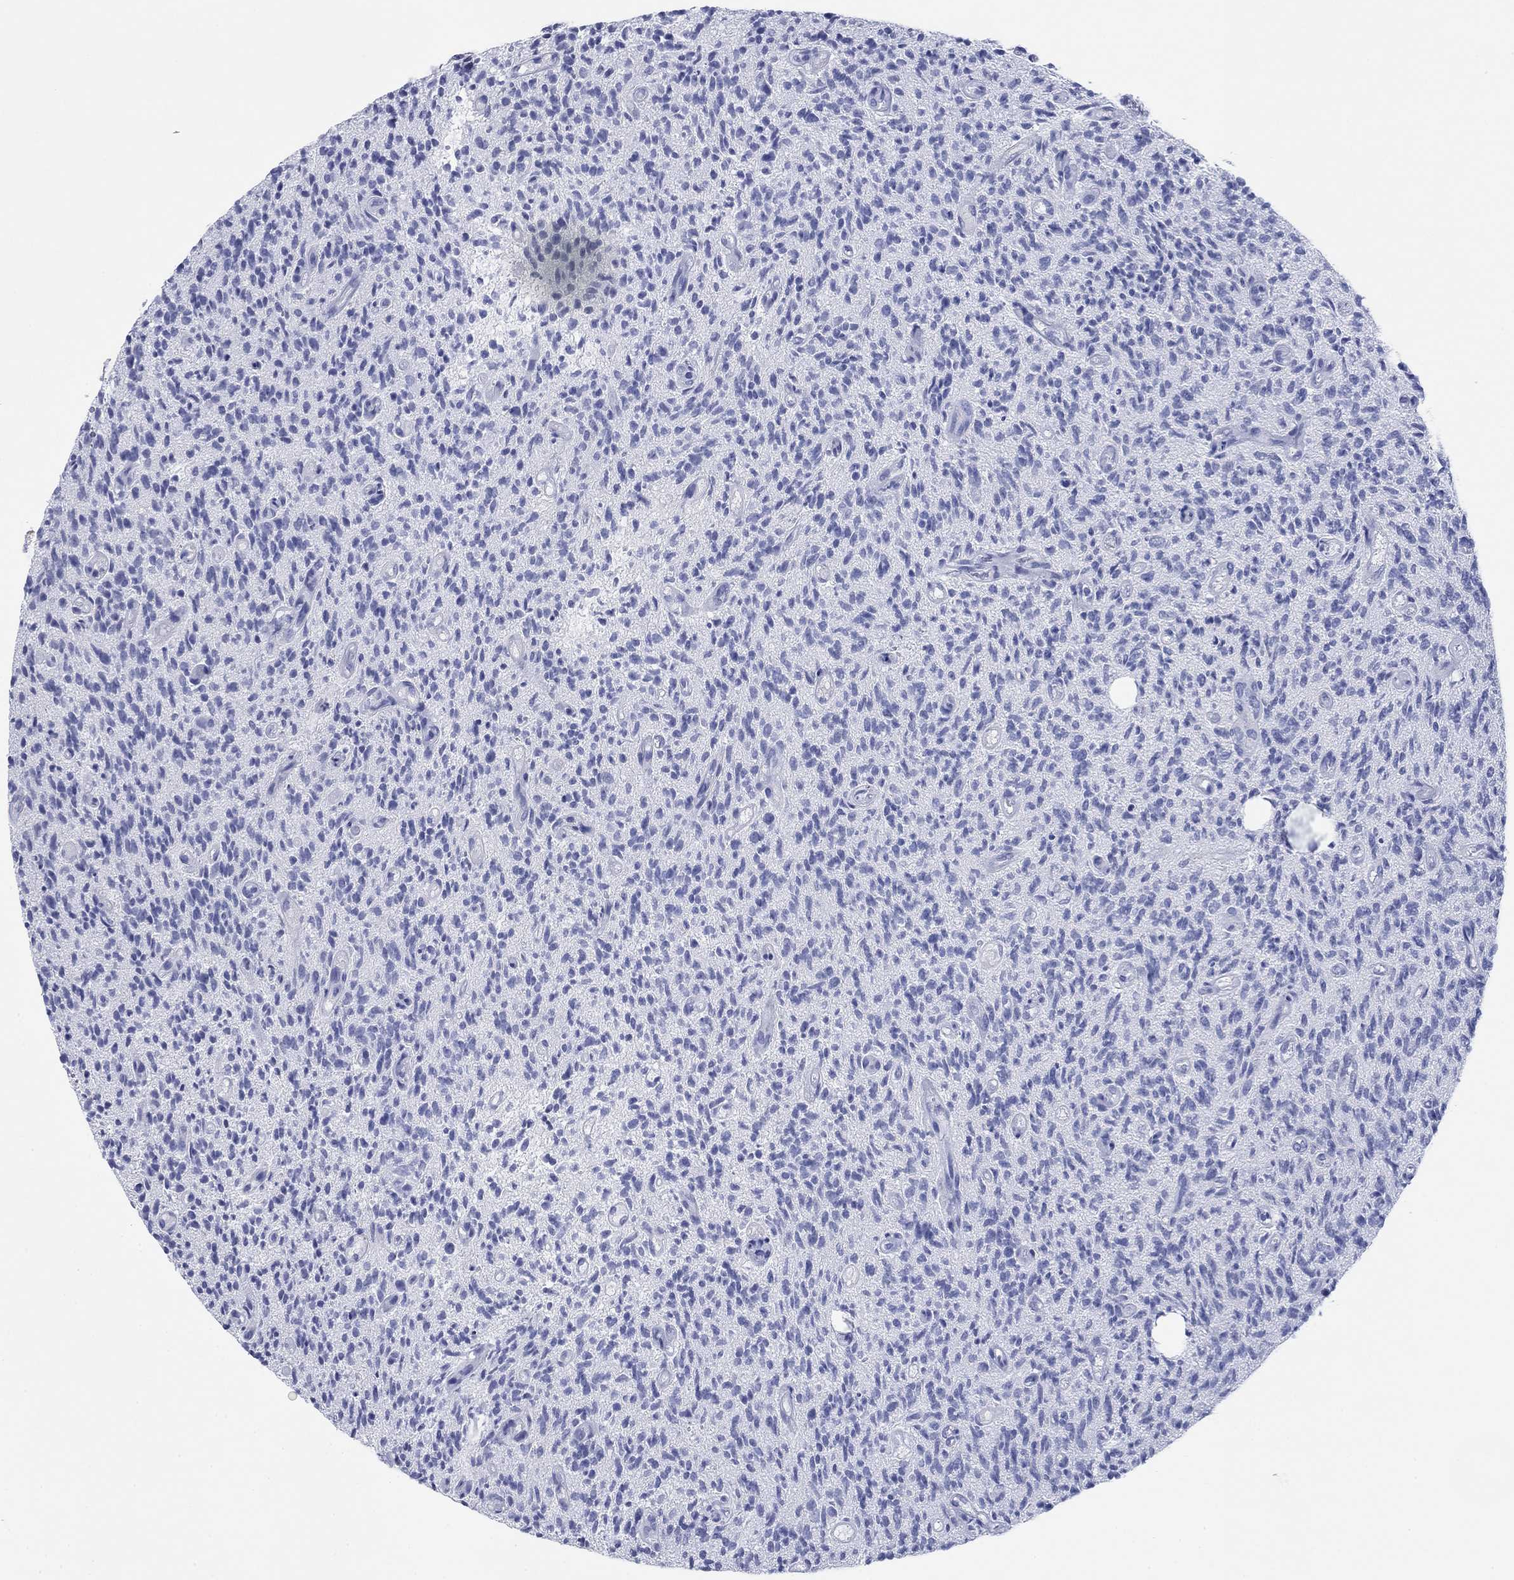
{"staining": {"intensity": "negative", "quantity": "none", "location": "none"}, "tissue": "glioma", "cell_type": "Tumor cells", "image_type": "cancer", "snomed": [{"axis": "morphology", "description": "Glioma, malignant, High grade"}, {"axis": "topography", "description": "Brain"}], "caption": "There is no significant staining in tumor cells of malignant glioma (high-grade).", "gene": "PDYN", "patient": {"sex": "male", "age": 64}}